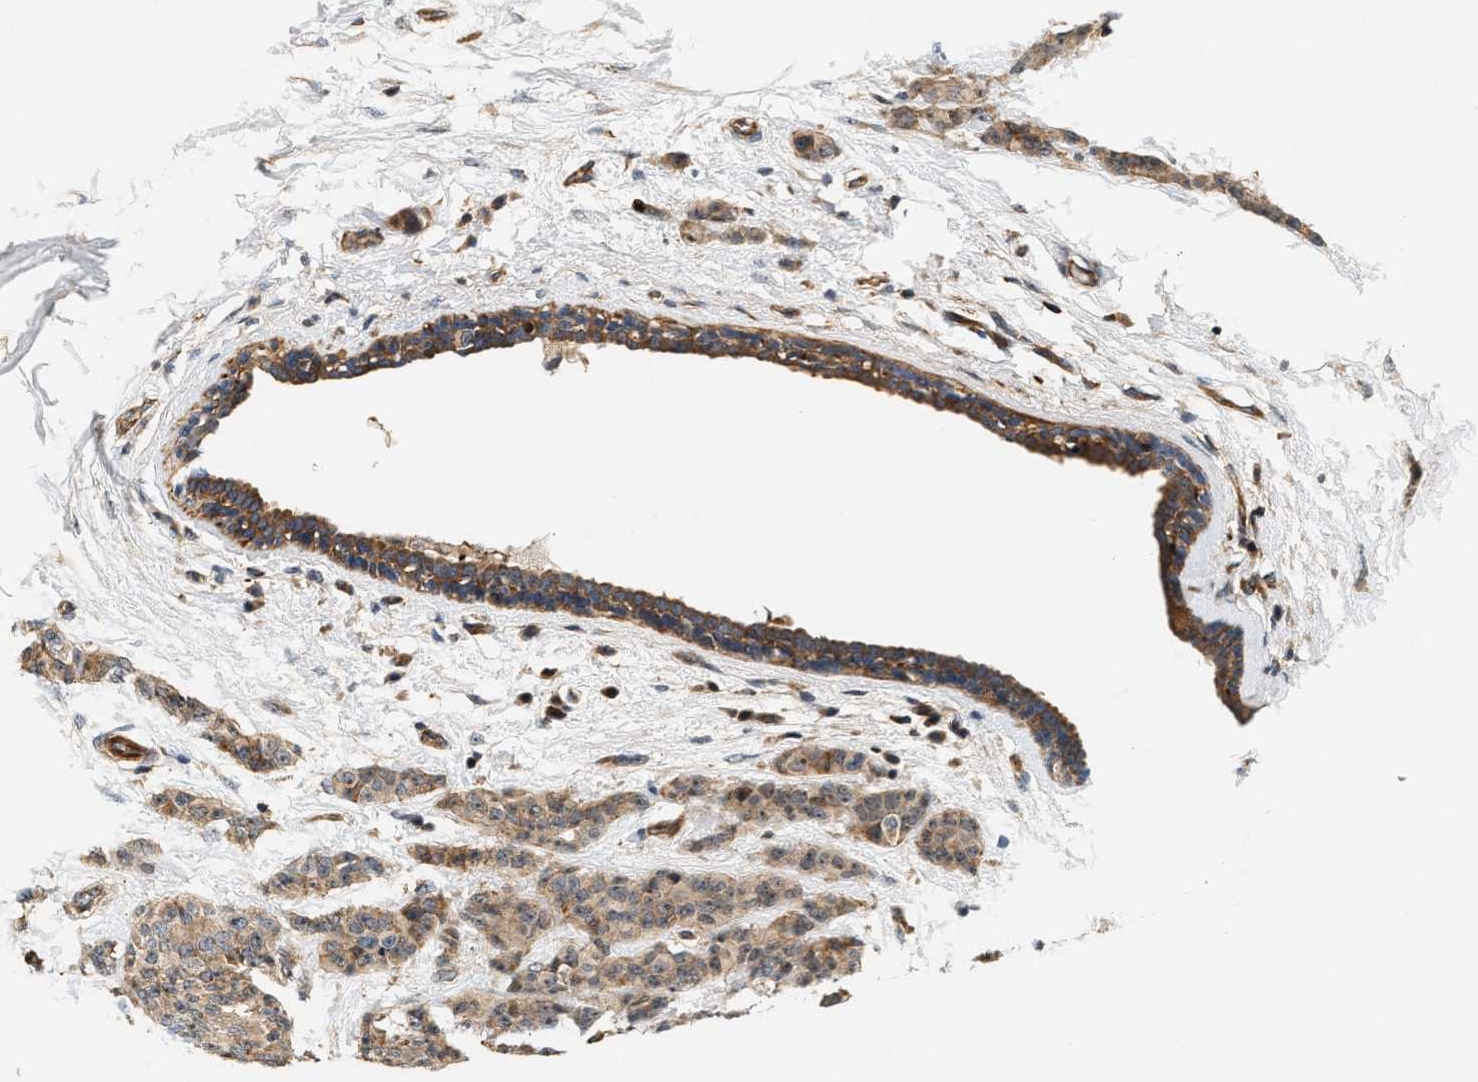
{"staining": {"intensity": "moderate", "quantity": ">75%", "location": "cytoplasmic/membranous"}, "tissue": "breast cancer", "cell_type": "Tumor cells", "image_type": "cancer", "snomed": [{"axis": "morphology", "description": "Normal tissue, NOS"}, {"axis": "morphology", "description": "Duct carcinoma"}, {"axis": "topography", "description": "Breast"}], "caption": "Moderate cytoplasmic/membranous positivity is identified in about >75% of tumor cells in breast cancer.", "gene": "SAMD9", "patient": {"sex": "female", "age": 40}}